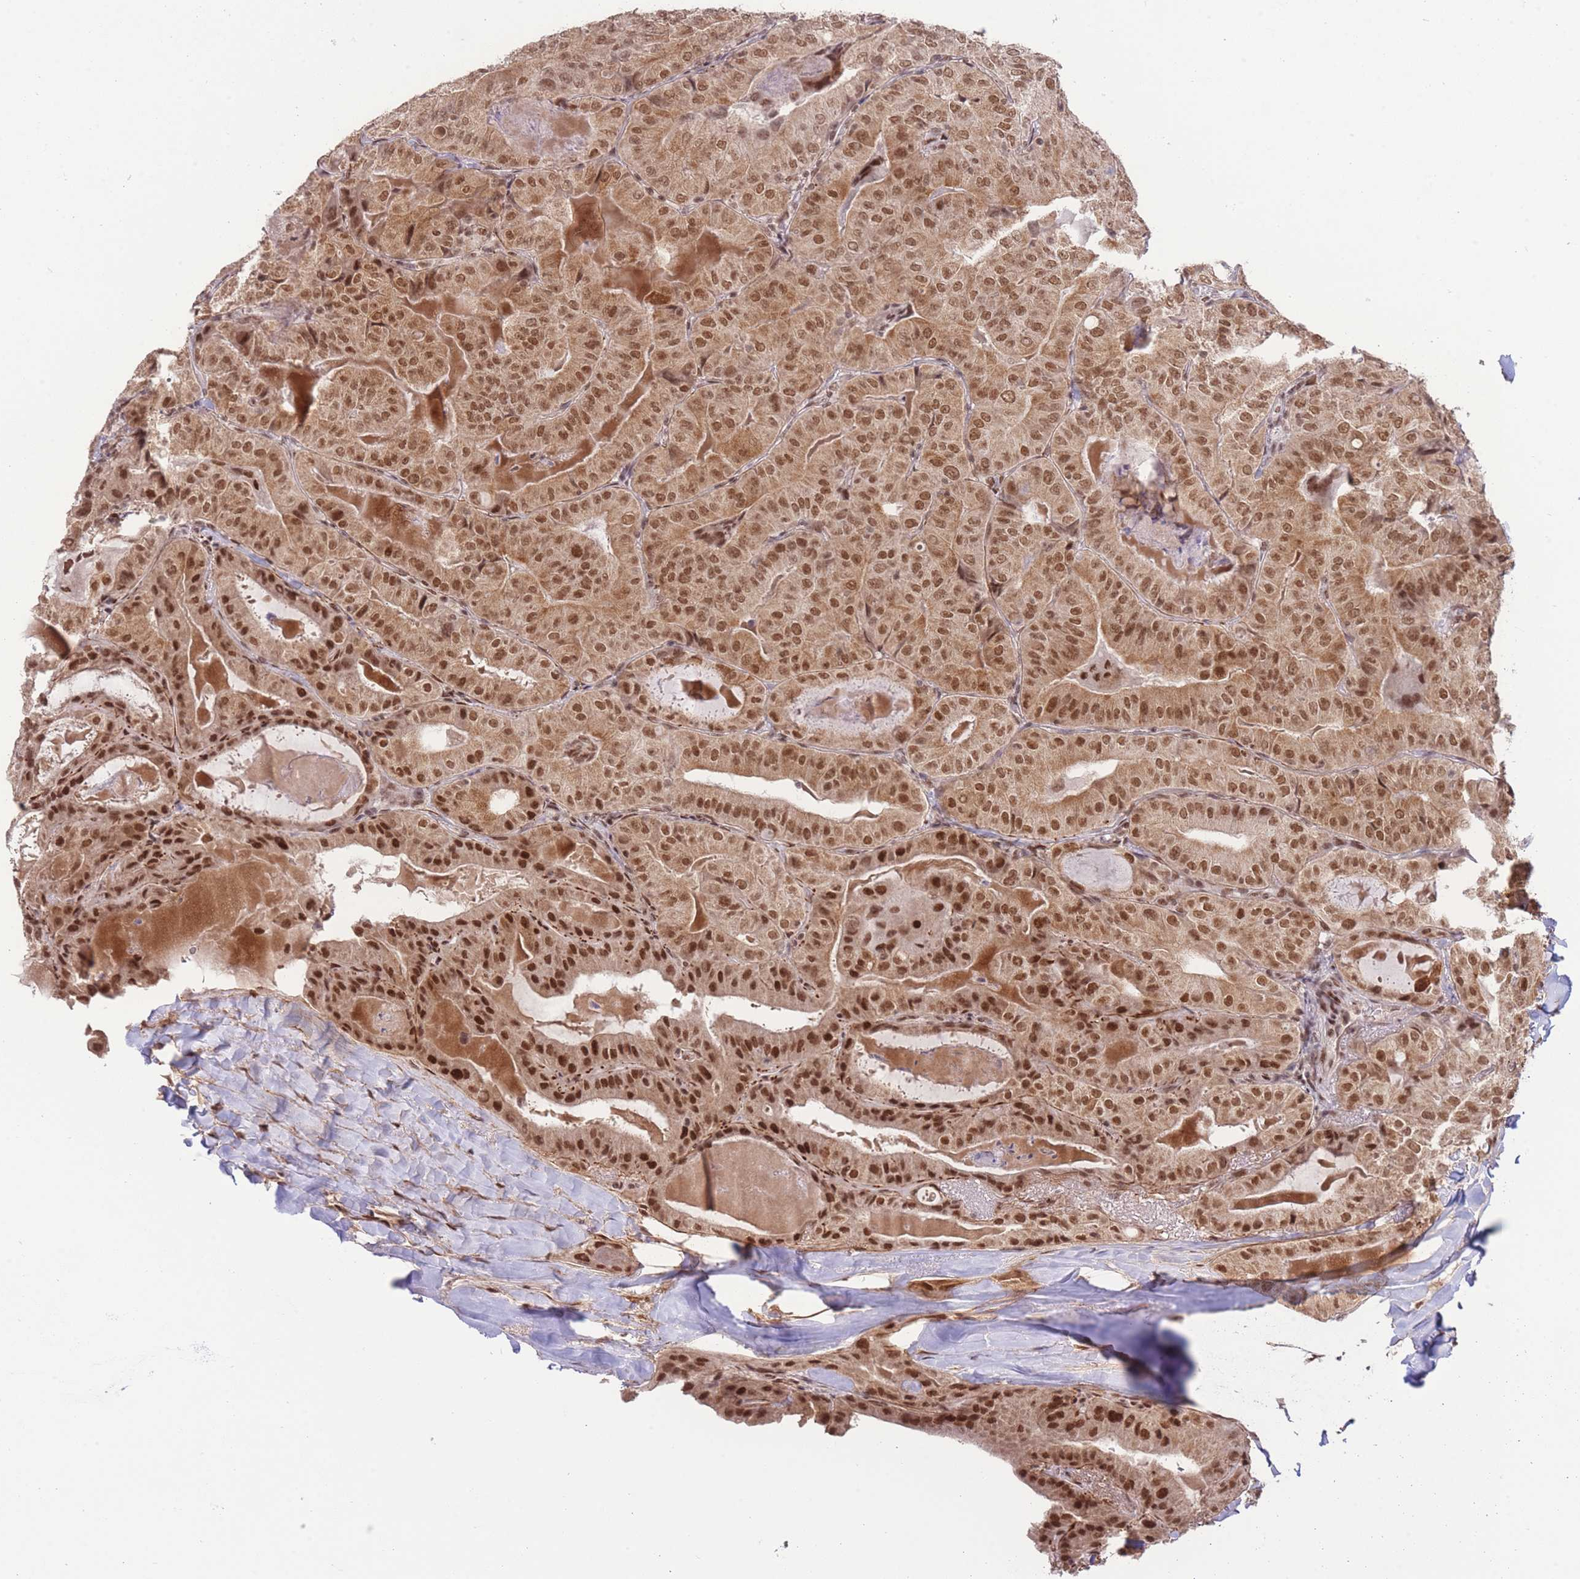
{"staining": {"intensity": "moderate", "quantity": ">75%", "location": "cytoplasmic/membranous,nuclear"}, "tissue": "thyroid cancer", "cell_type": "Tumor cells", "image_type": "cancer", "snomed": [{"axis": "morphology", "description": "Papillary adenocarcinoma, NOS"}, {"axis": "topography", "description": "Thyroid gland"}], "caption": "Human thyroid cancer stained with a protein marker displays moderate staining in tumor cells.", "gene": "CARD8", "patient": {"sex": "female", "age": 68}}